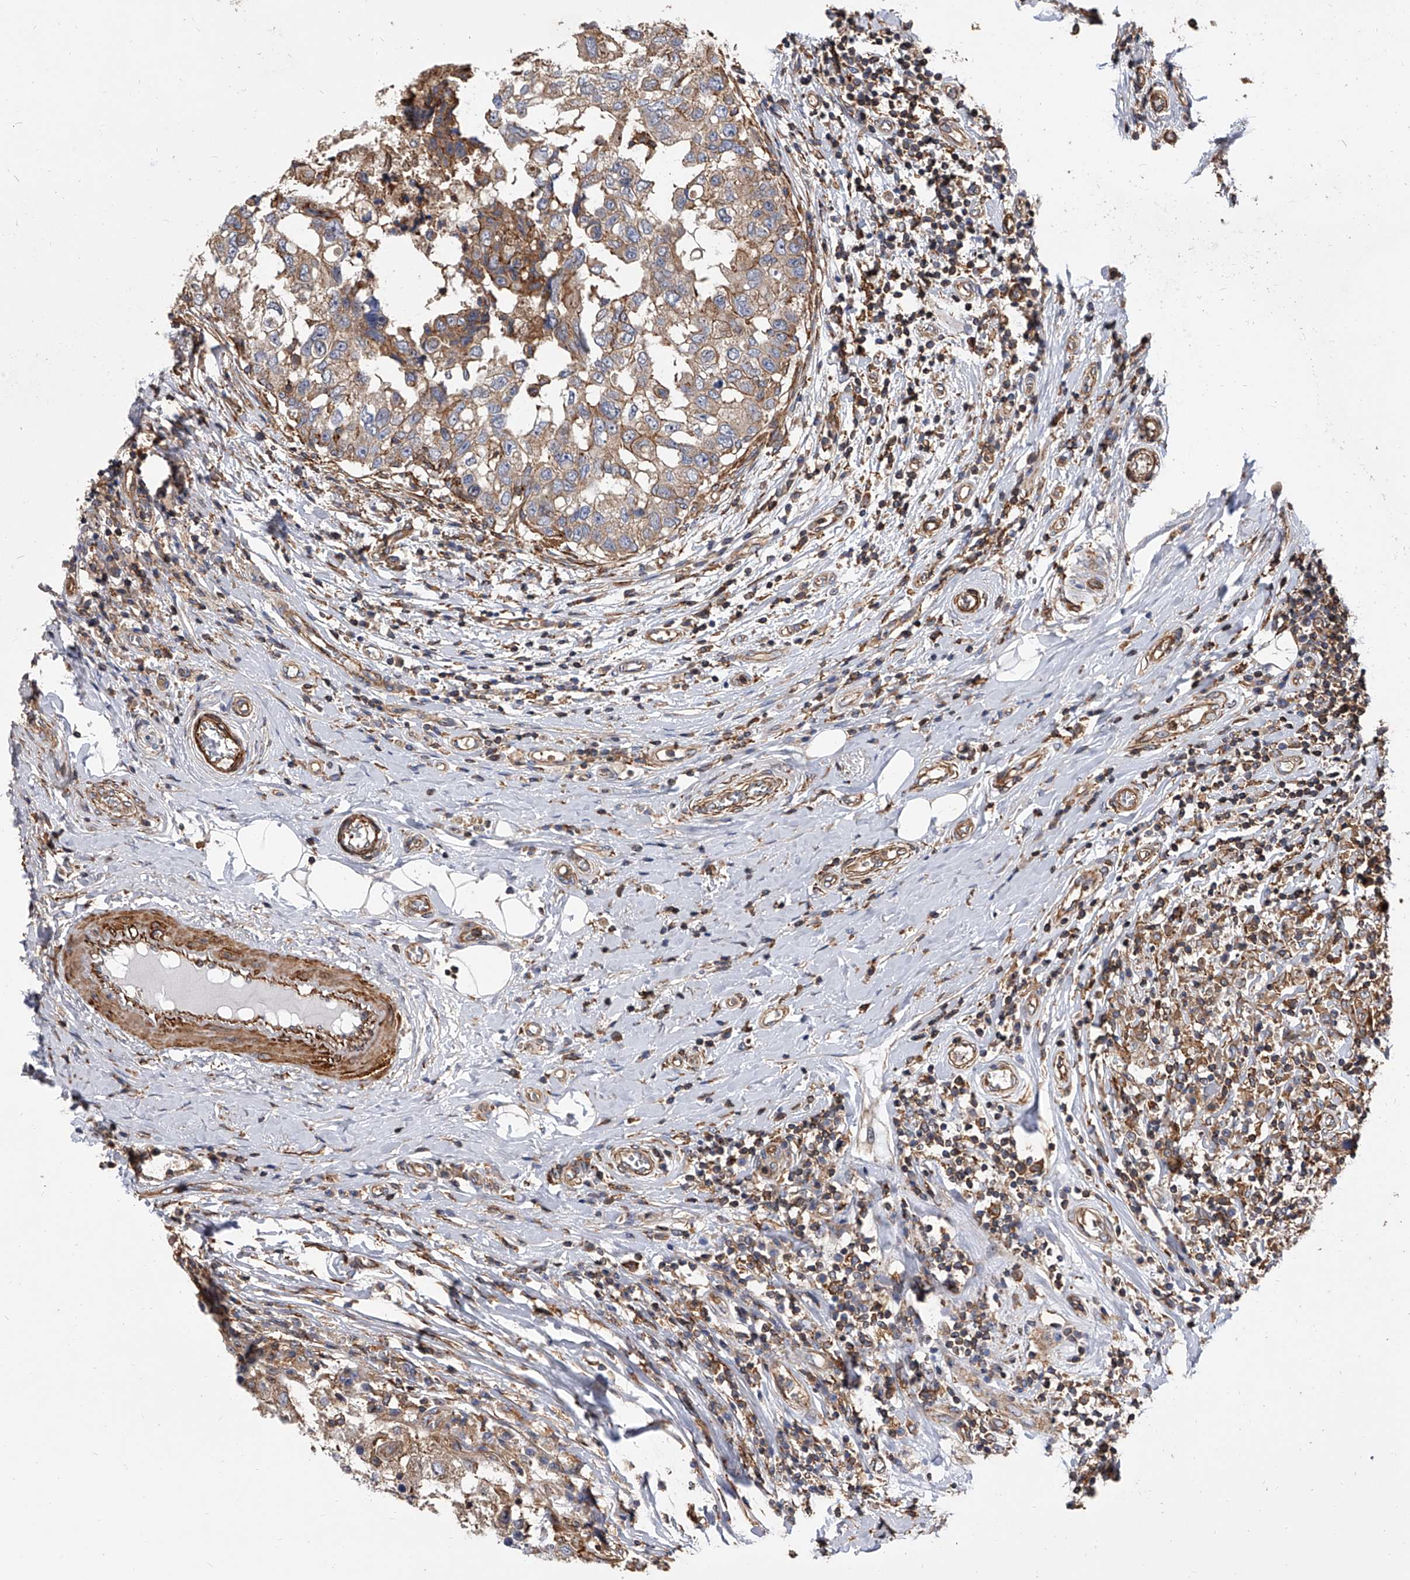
{"staining": {"intensity": "moderate", "quantity": ">75%", "location": "cytoplasmic/membranous"}, "tissue": "breast cancer", "cell_type": "Tumor cells", "image_type": "cancer", "snomed": [{"axis": "morphology", "description": "Duct carcinoma"}, {"axis": "topography", "description": "Breast"}], "caption": "A brown stain highlights moderate cytoplasmic/membranous positivity of a protein in human infiltrating ductal carcinoma (breast) tumor cells.", "gene": "PISD", "patient": {"sex": "female", "age": 27}}